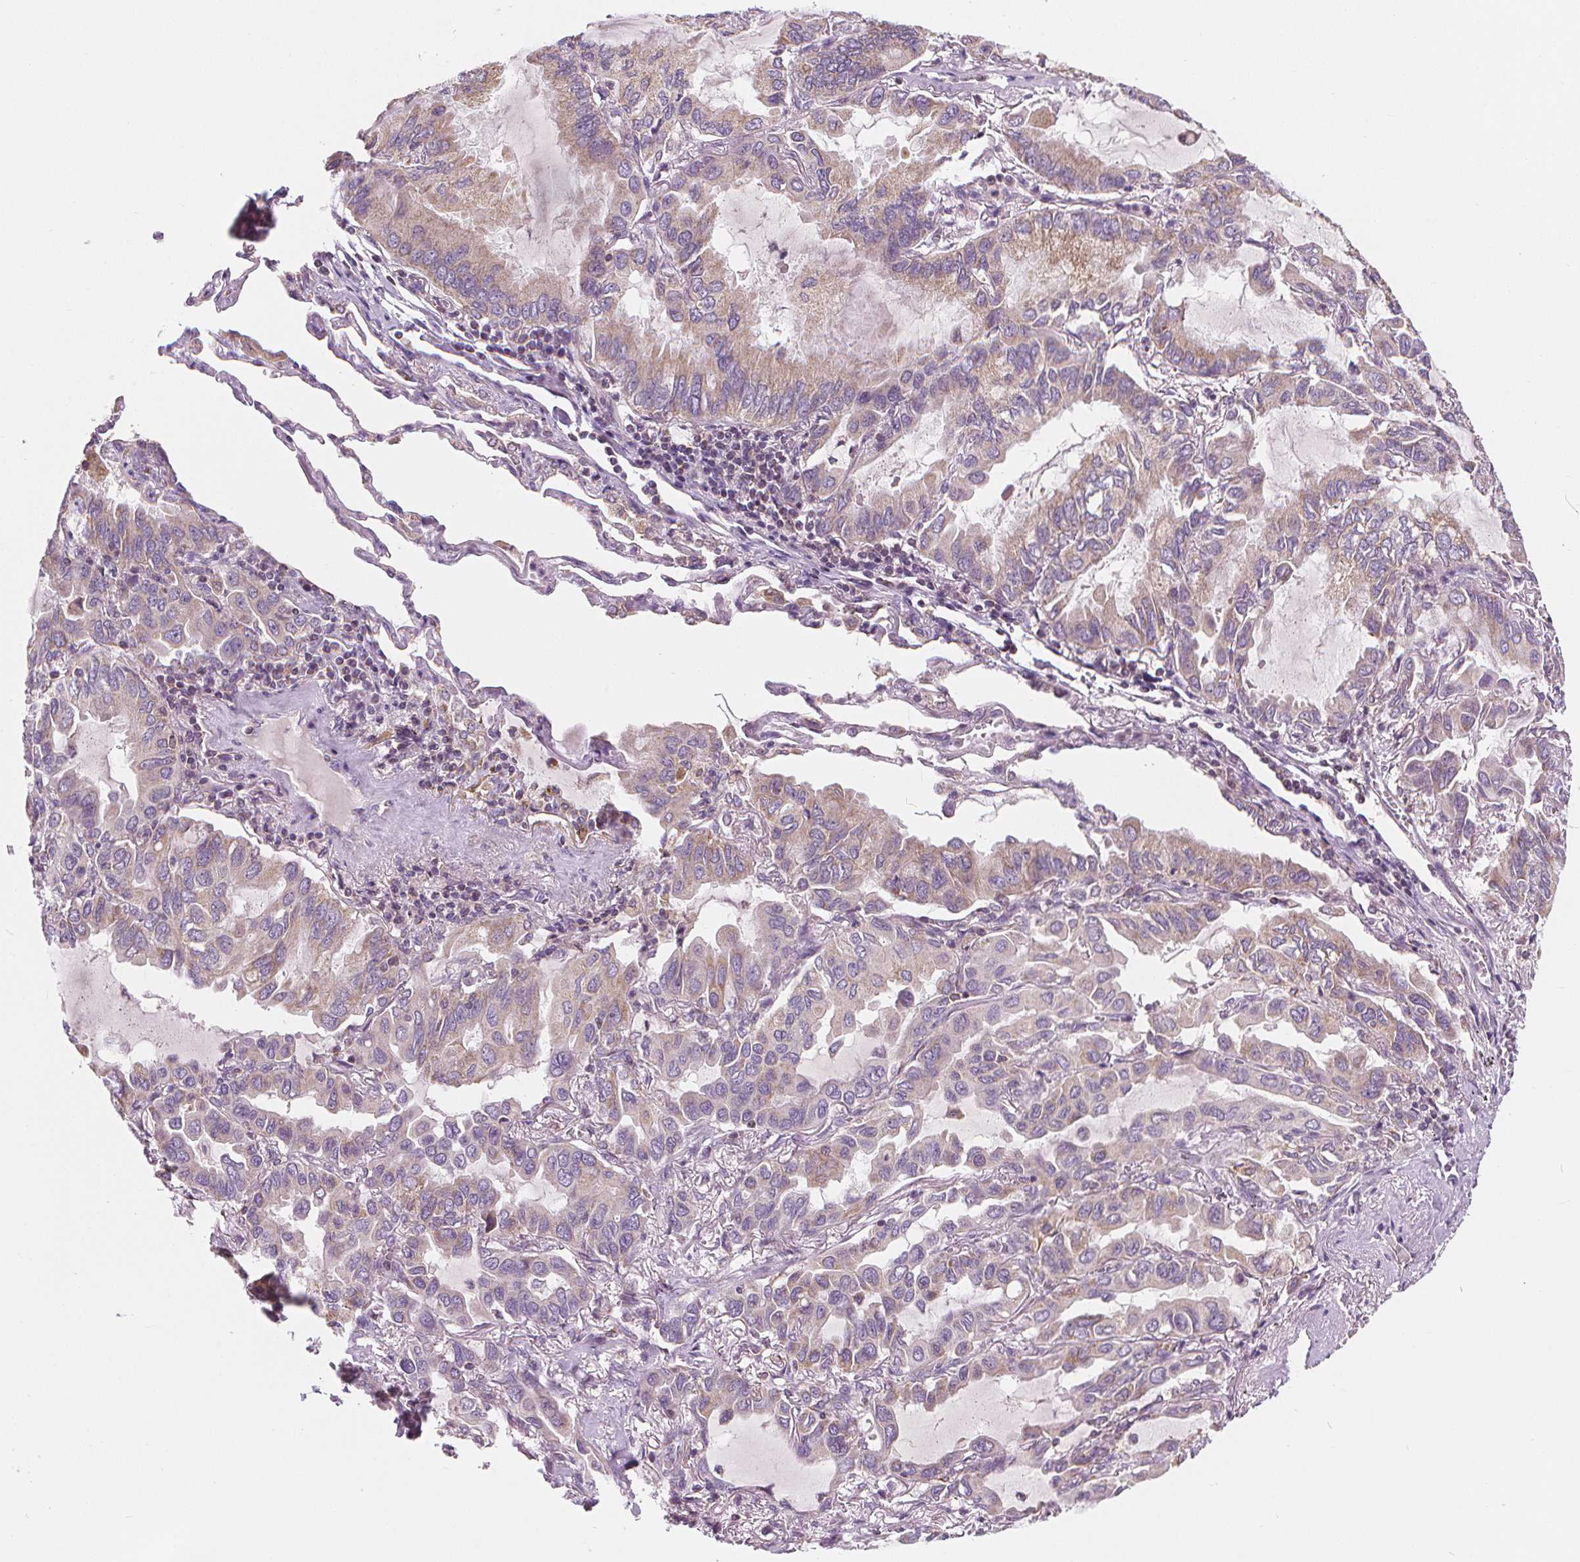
{"staining": {"intensity": "weak", "quantity": ">75%", "location": "cytoplasmic/membranous"}, "tissue": "lung cancer", "cell_type": "Tumor cells", "image_type": "cancer", "snomed": [{"axis": "morphology", "description": "Adenocarcinoma, NOS"}, {"axis": "topography", "description": "Lung"}], "caption": "Immunohistochemical staining of human lung cancer reveals low levels of weak cytoplasmic/membranous protein staining in about >75% of tumor cells.", "gene": "RAB20", "patient": {"sex": "male", "age": 64}}